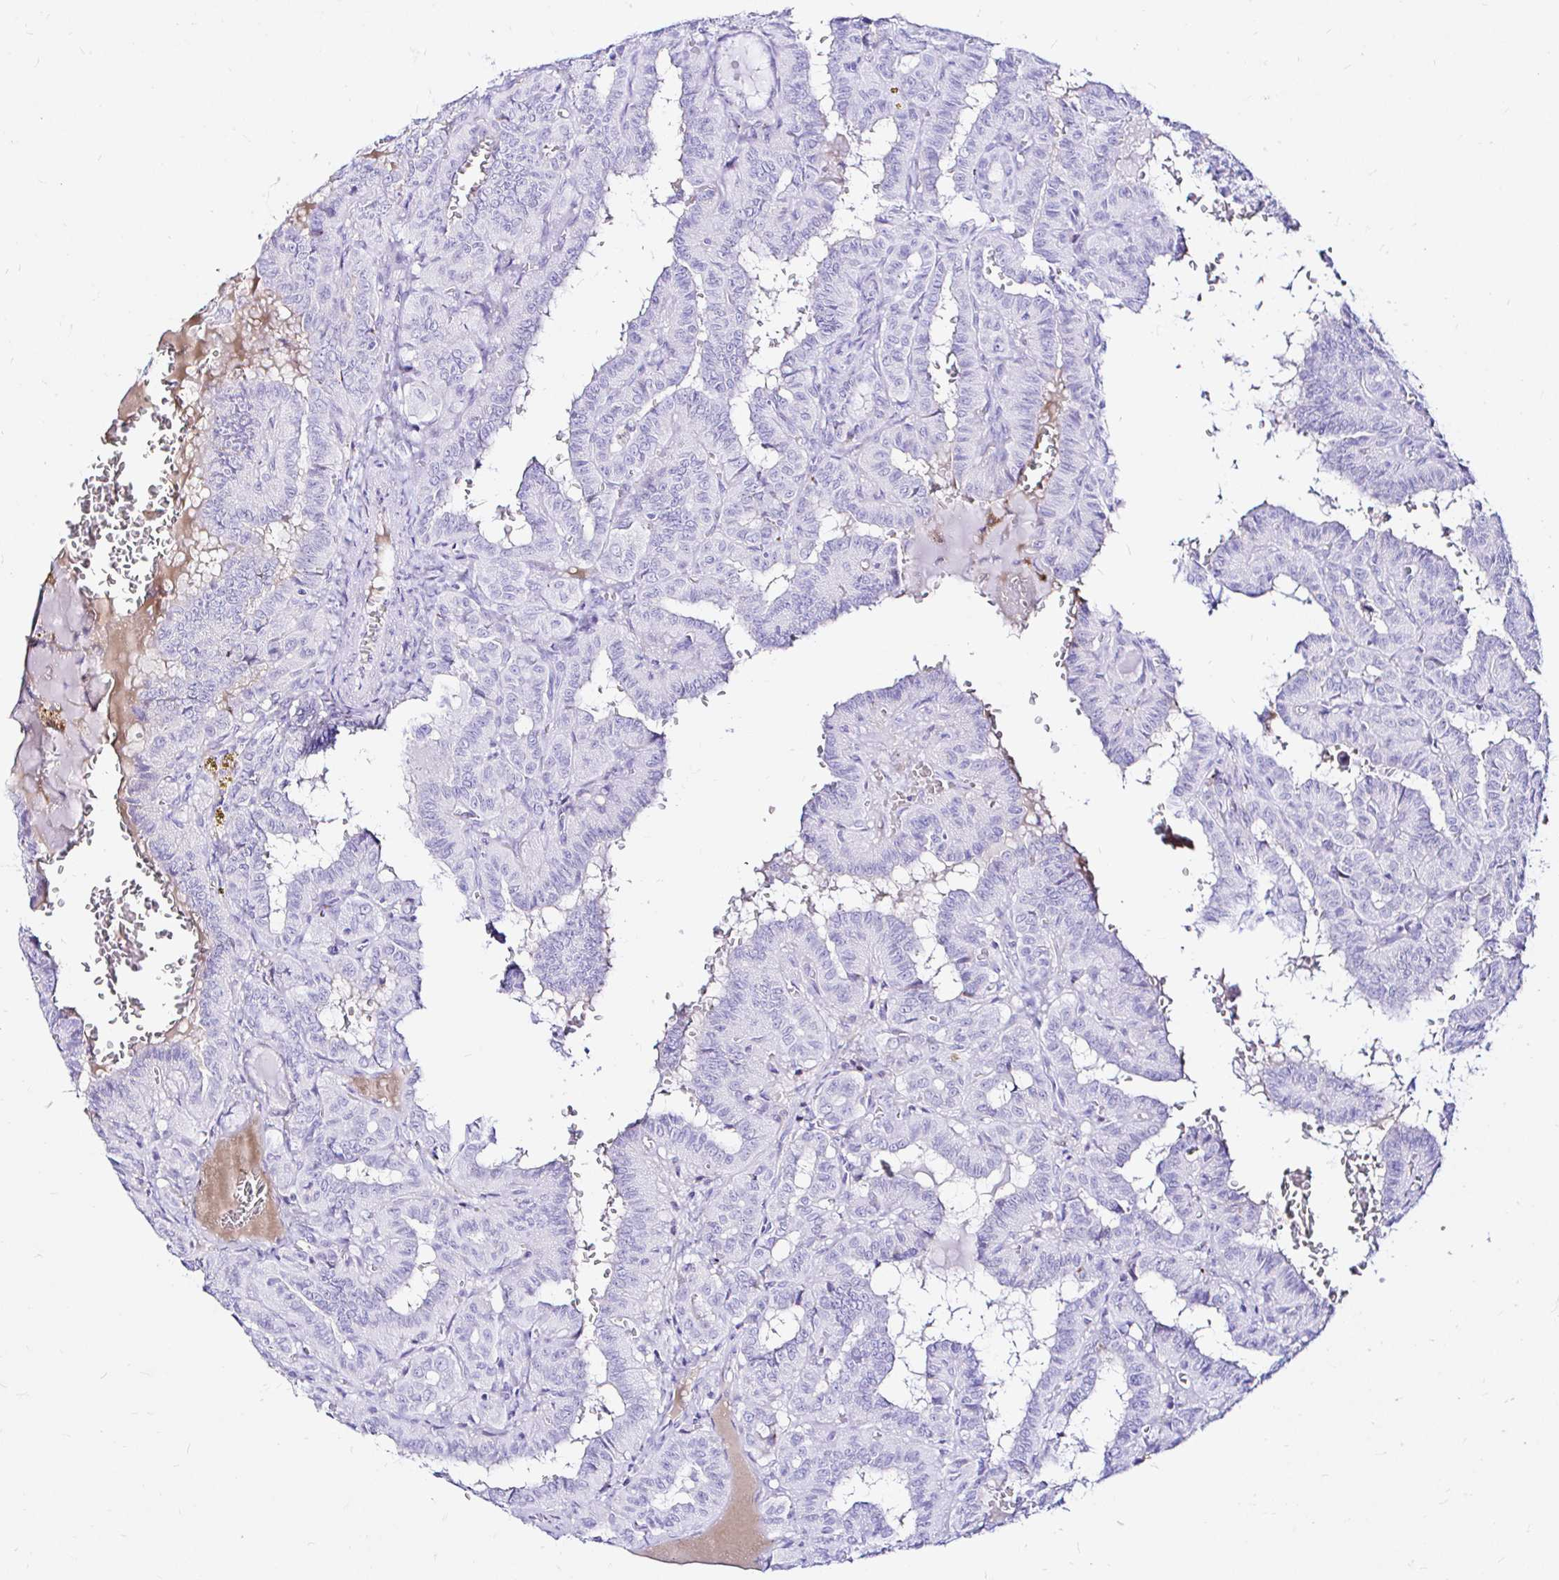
{"staining": {"intensity": "negative", "quantity": "none", "location": "none"}, "tissue": "thyroid cancer", "cell_type": "Tumor cells", "image_type": "cancer", "snomed": [{"axis": "morphology", "description": "Papillary adenocarcinoma, NOS"}, {"axis": "topography", "description": "Thyroid gland"}], "caption": "There is no significant positivity in tumor cells of thyroid papillary adenocarcinoma.", "gene": "ZNF432", "patient": {"sex": "female", "age": 21}}